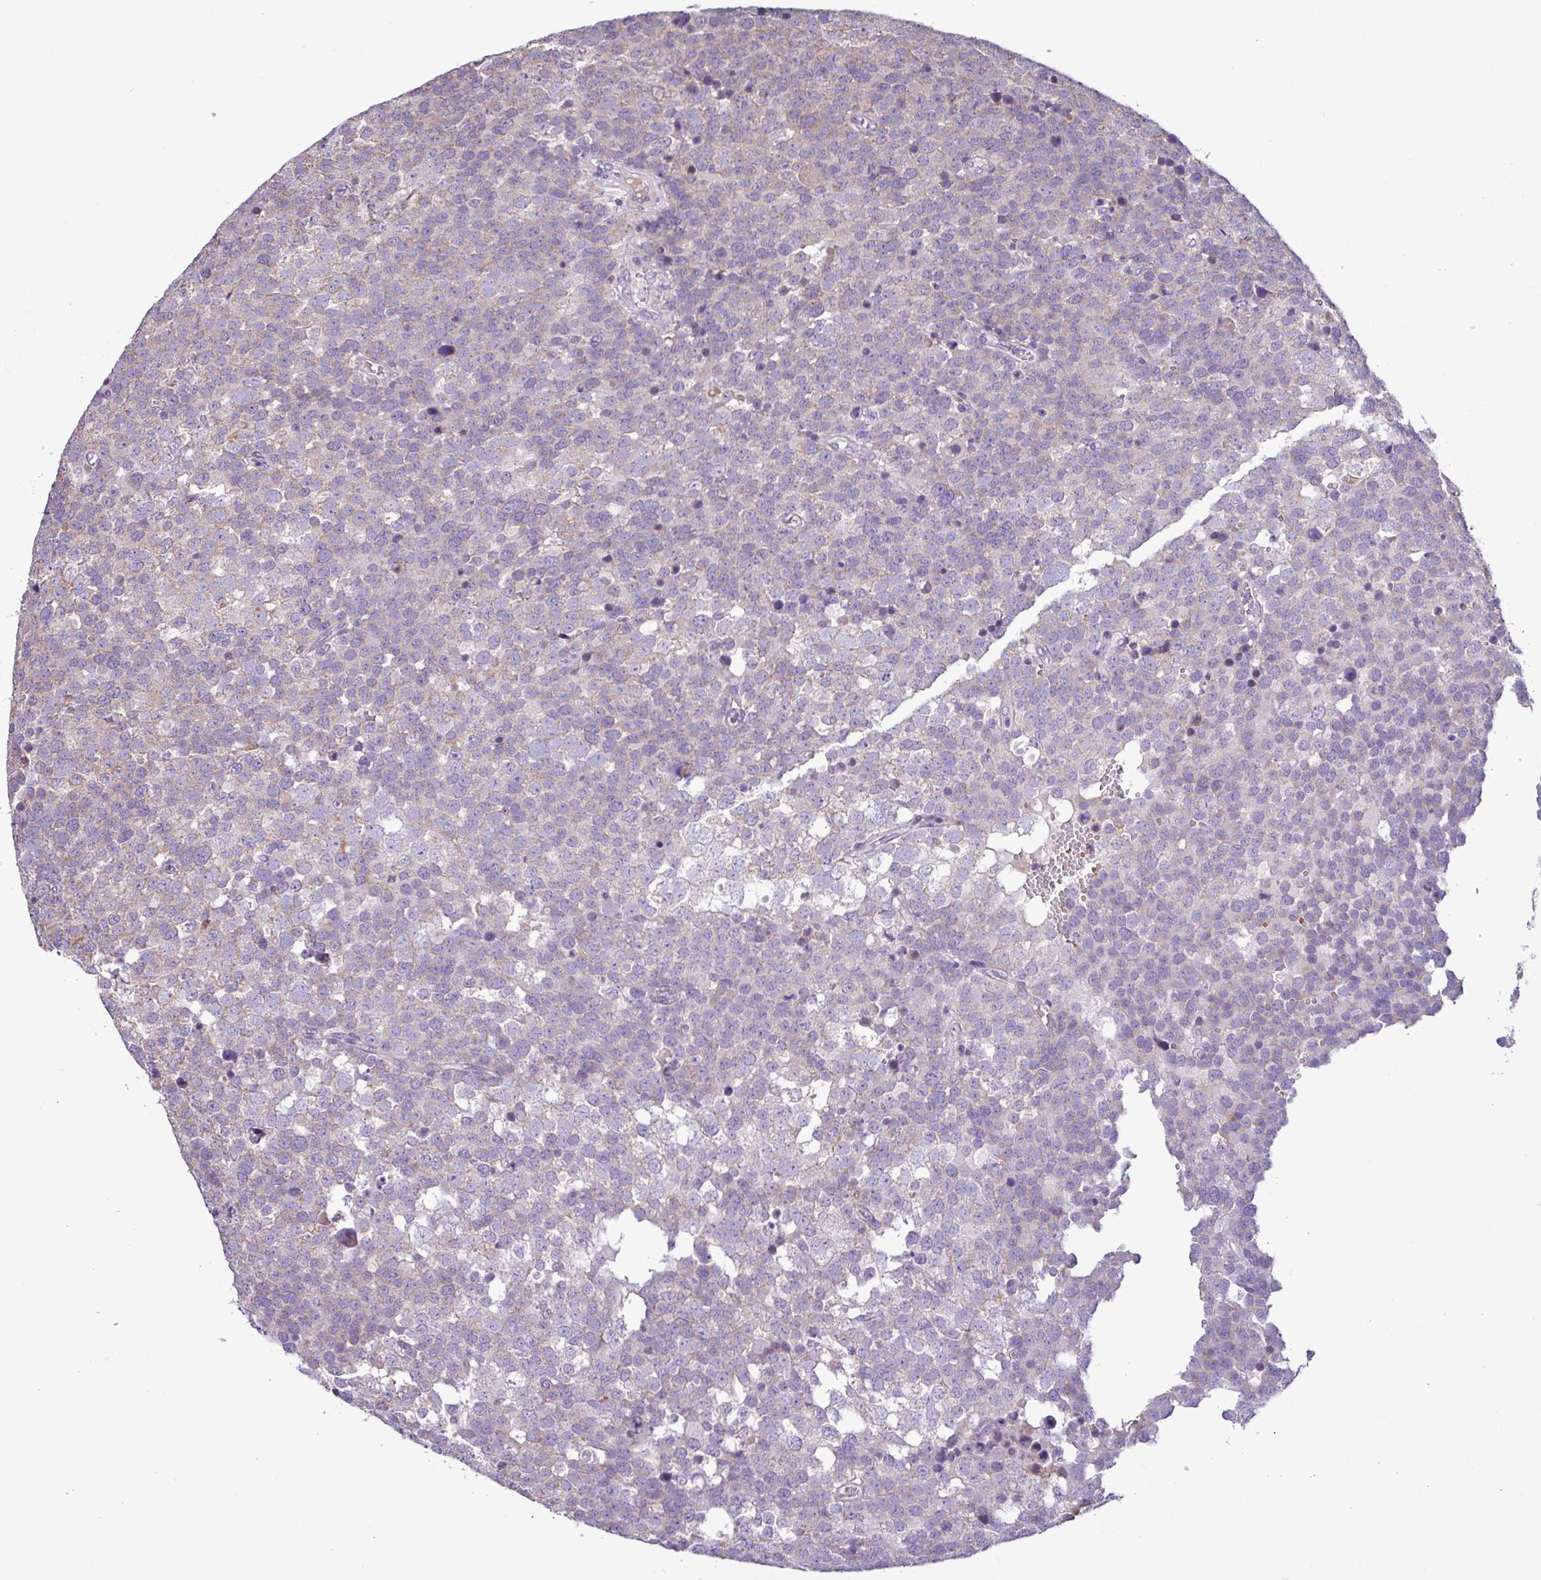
{"staining": {"intensity": "negative", "quantity": "none", "location": "none"}, "tissue": "testis cancer", "cell_type": "Tumor cells", "image_type": "cancer", "snomed": [{"axis": "morphology", "description": "Seminoma, NOS"}, {"axis": "topography", "description": "Testis"}], "caption": "Immunohistochemistry (IHC) of testis cancer demonstrates no positivity in tumor cells. (DAB immunohistochemistry, high magnification).", "gene": "FAM183A", "patient": {"sex": "male", "age": 71}}